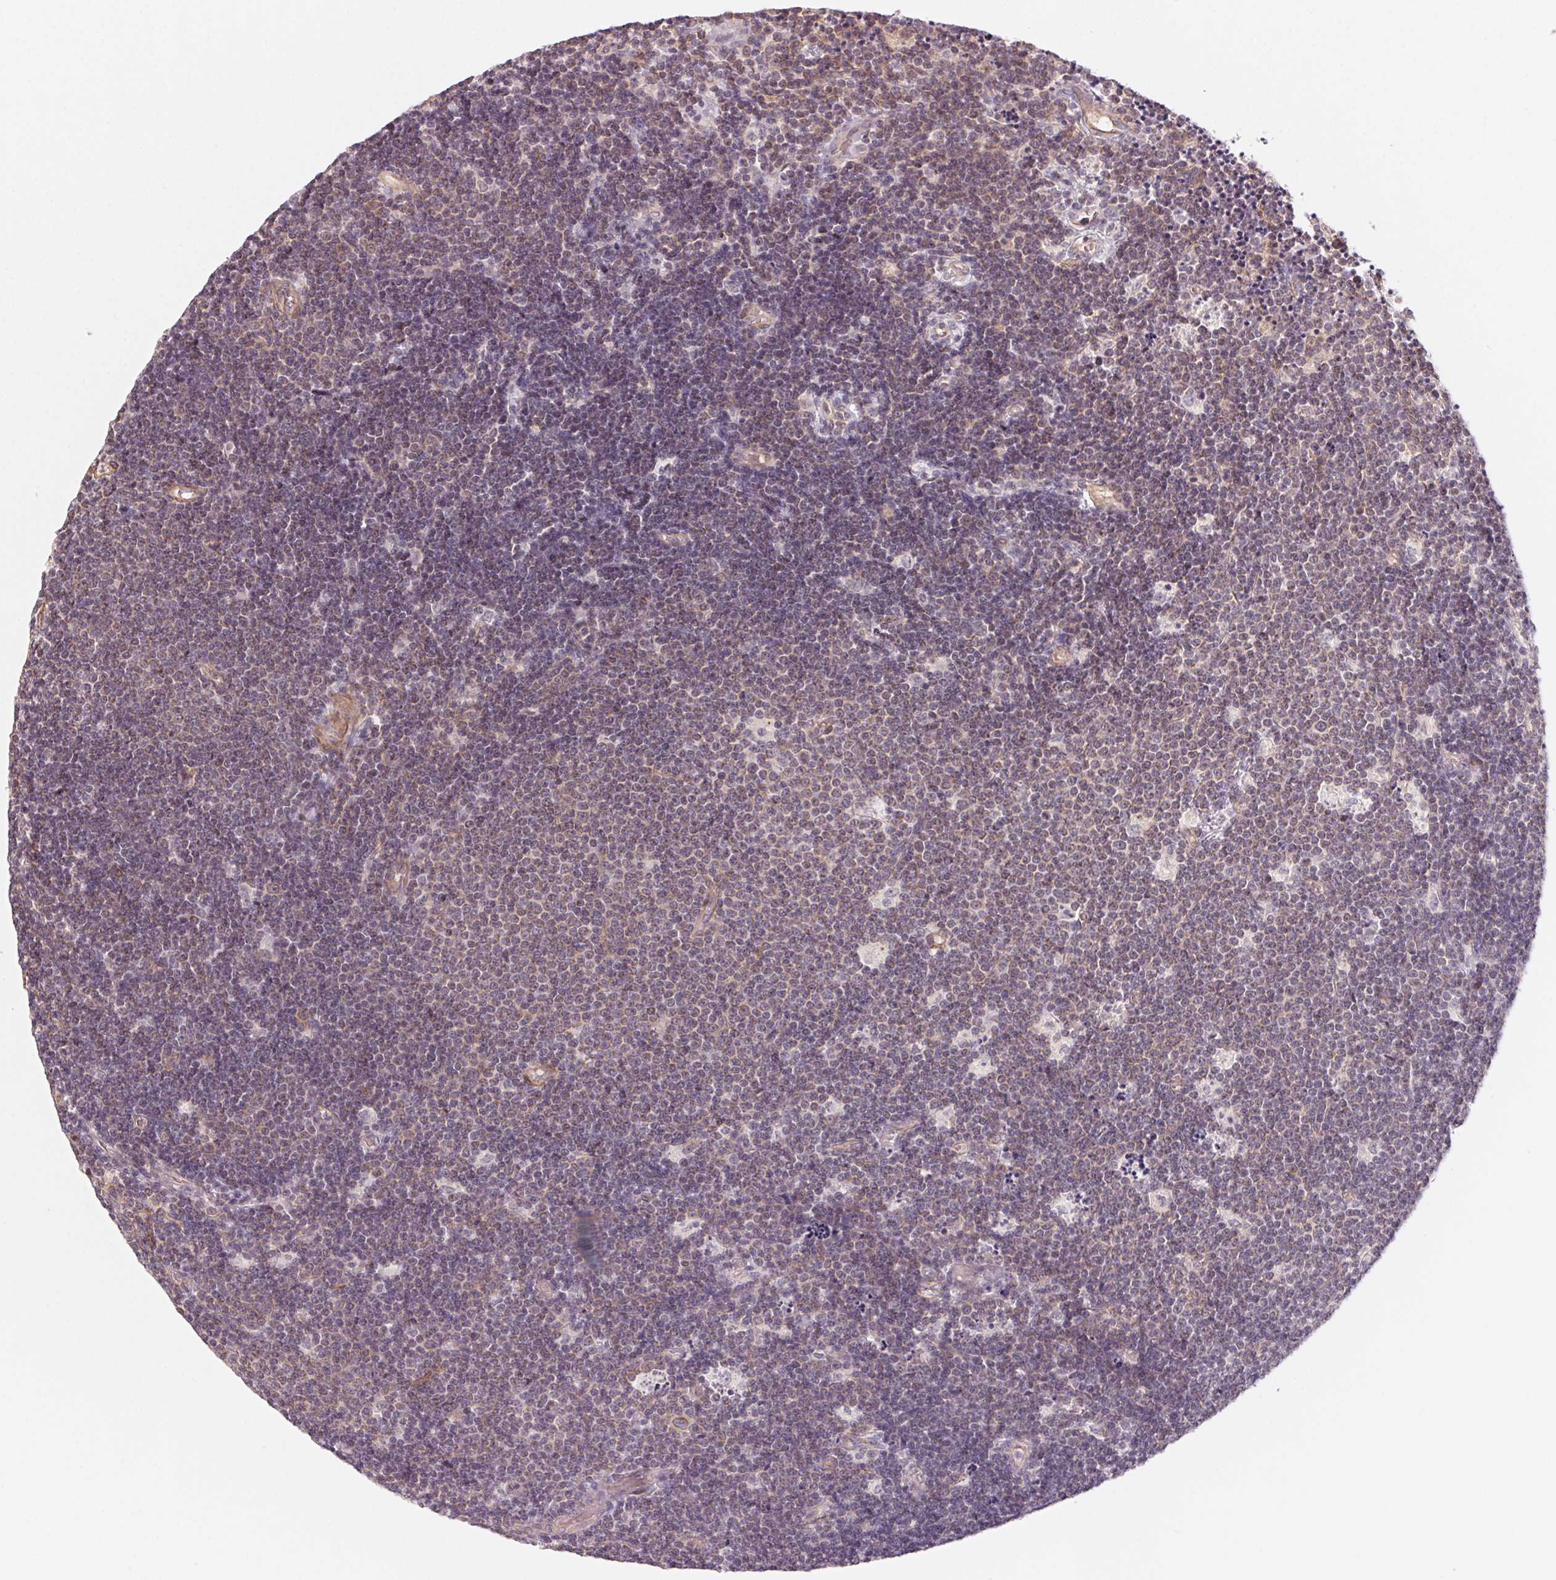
{"staining": {"intensity": "weak", "quantity": "<25%", "location": "cytoplasmic/membranous"}, "tissue": "lymphoma", "cell_type": "Tumor cells", "image_type": "cancer", "snomed": [{"axis": "morphology", "description": "Malignant lymphoma, non-Hodgkin's type, Low grade"}, {"axis": "topography", "description": "Brain"}], "caption": "A high-resolution photomicrograph shows immunohistochemistry (IHC) staining of lymphoma, which displays no significant staining in tumor cells.", "gene": "CCDC112", "patient": {"sex": "female", "age": 66}}